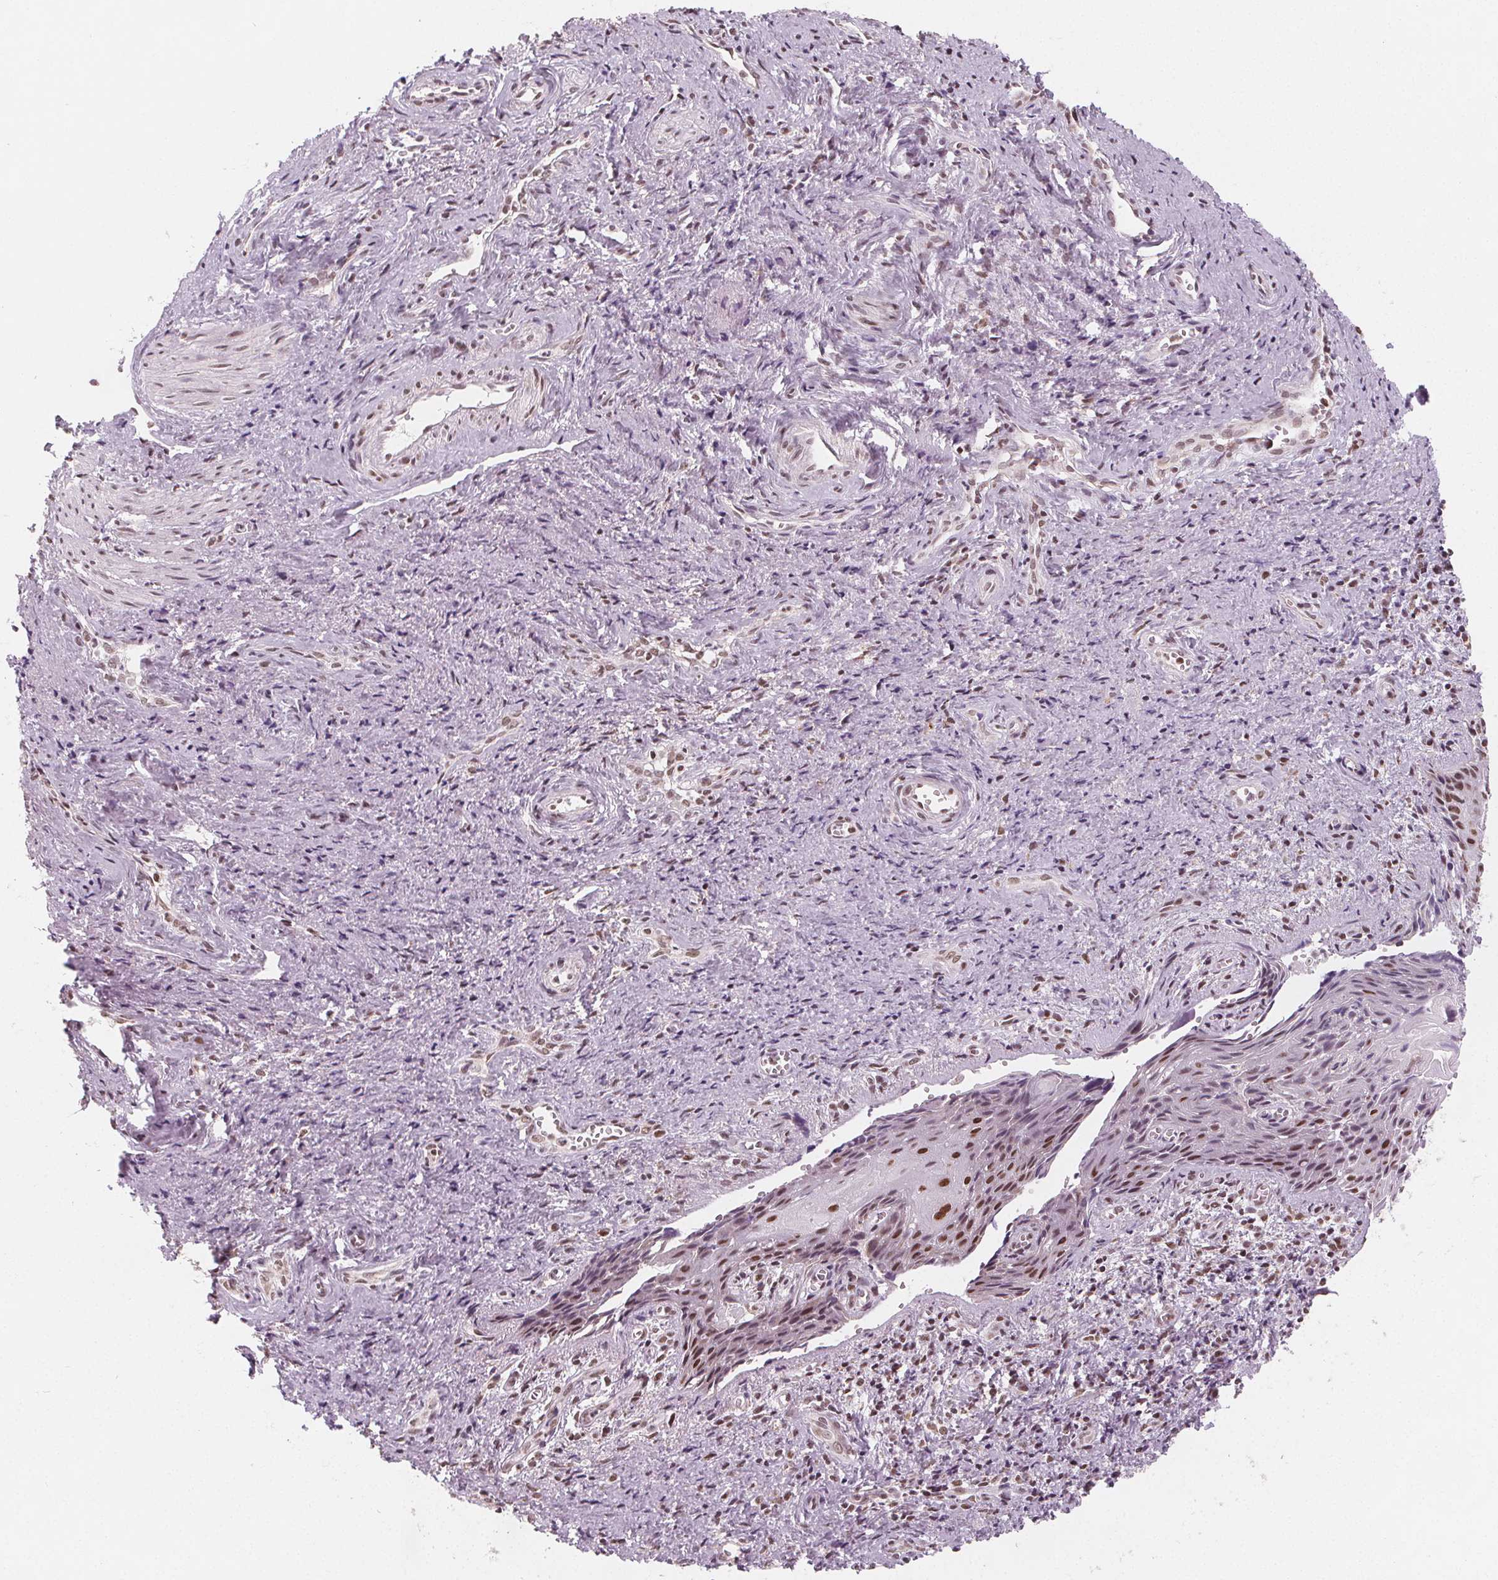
{"staining": {"intensity": "moderate", "quantity": "<25%", "location": "nuclear"}, "tissue": "cervical cancer", "cell_type": "Tumor cells", "image_type": "cancer", "snomed": [{"axis": "morphology", "description": "Squamous cell carcinoma, NOS"}, {"axis": "topography", "description": "Cervix"}], "caption": "Squamous cell carcinoma (cervical) stained for a protein (brown) reveals moderate nuclear positive expression in approximately <25% of tumor cells.", "gene": "DPM2", "patient": {"sex": "female", "age": 30}}